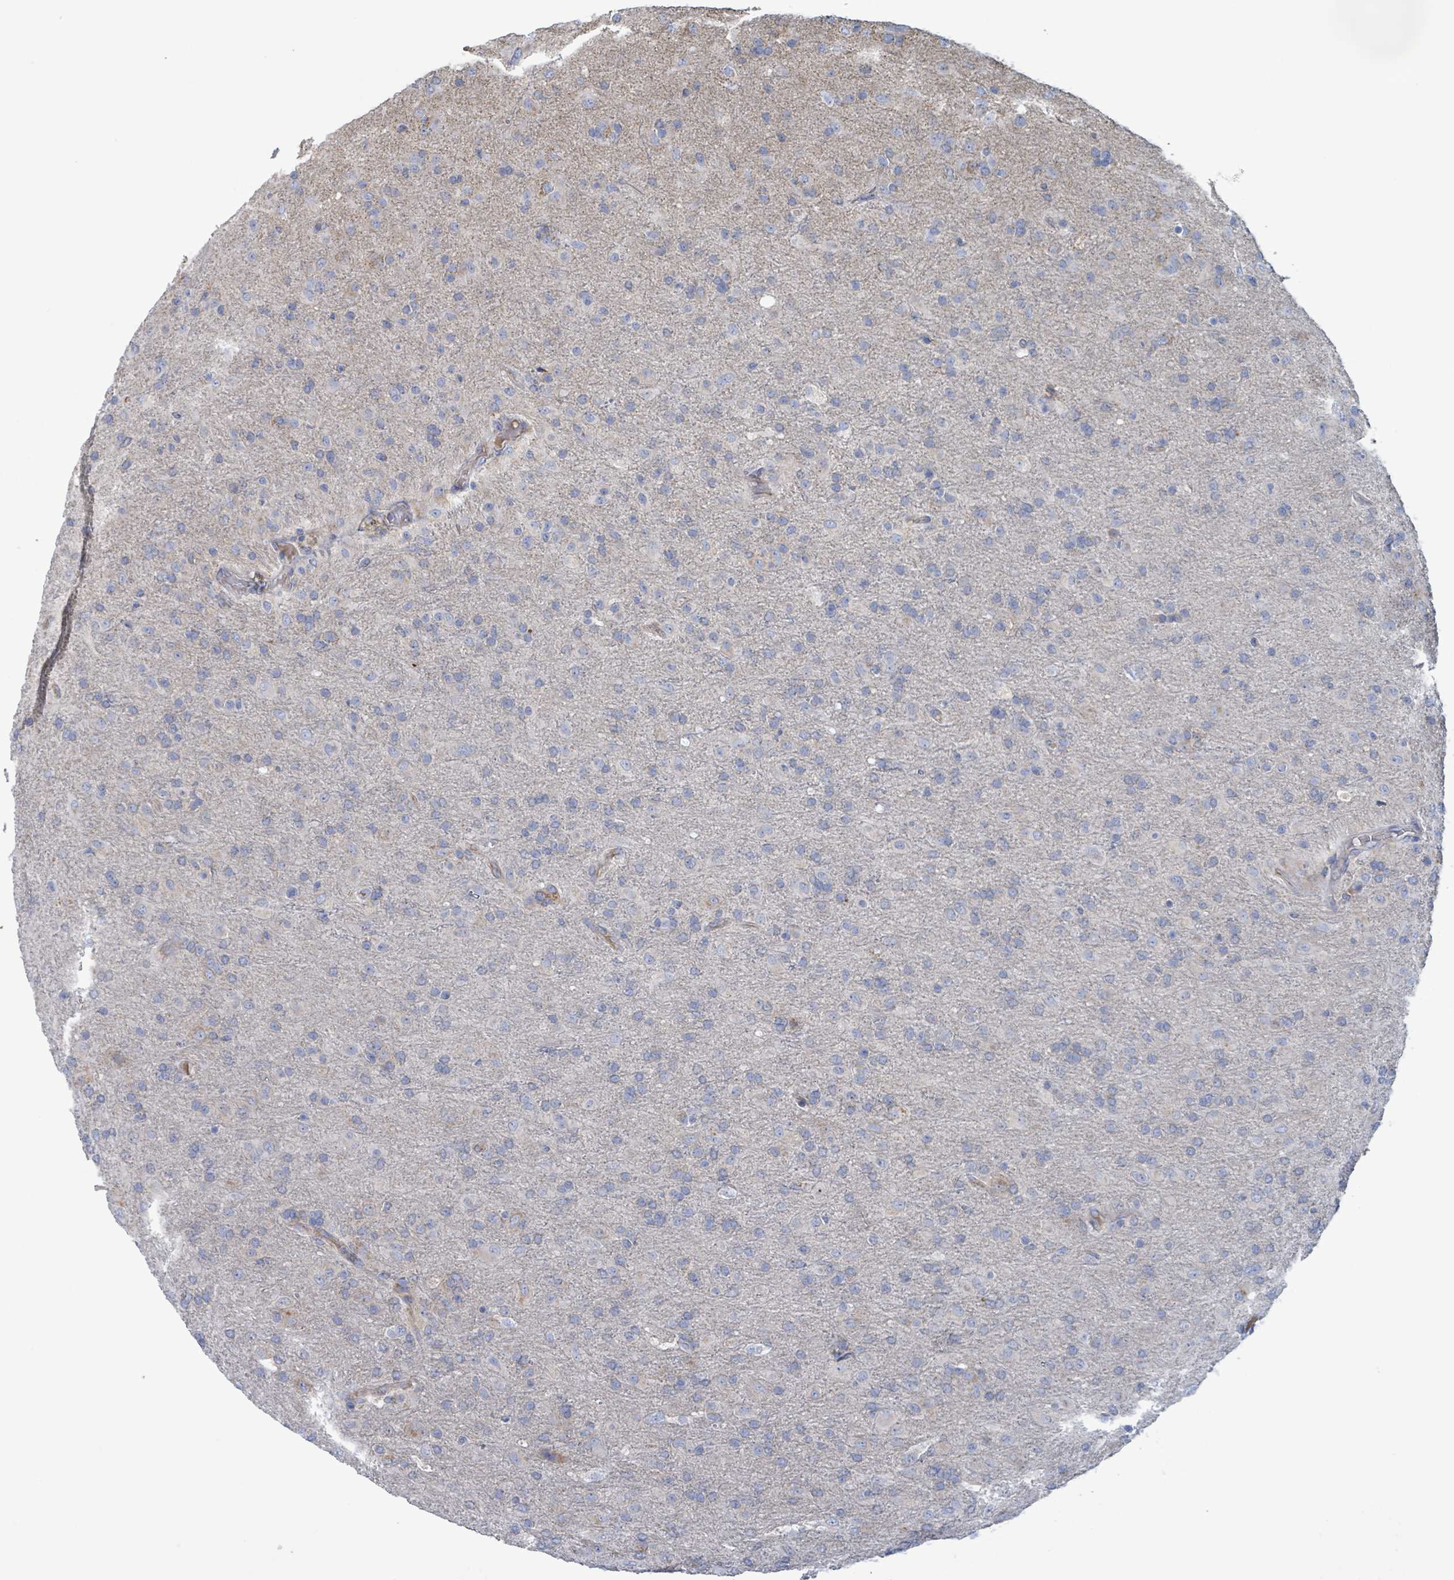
{"staining": {"intensity": "negative", "quantity": "none", "location": "none"}, "tissue": "glioma", "cell_type": "Tumor cells", "image_type": "cancer", "snomed": [{"axis": "morphology", "description": "Glioma, malignant, Low grade"}, {"axis": "topography", "description": "Brain"}], "caption": "Immunohistochemistry (IHC) of low-grade glioma (malignant) exhibits no staining in tumor cells.", "gene": "AKR1C4", "patient": {"sex": "male", "age": 65}}